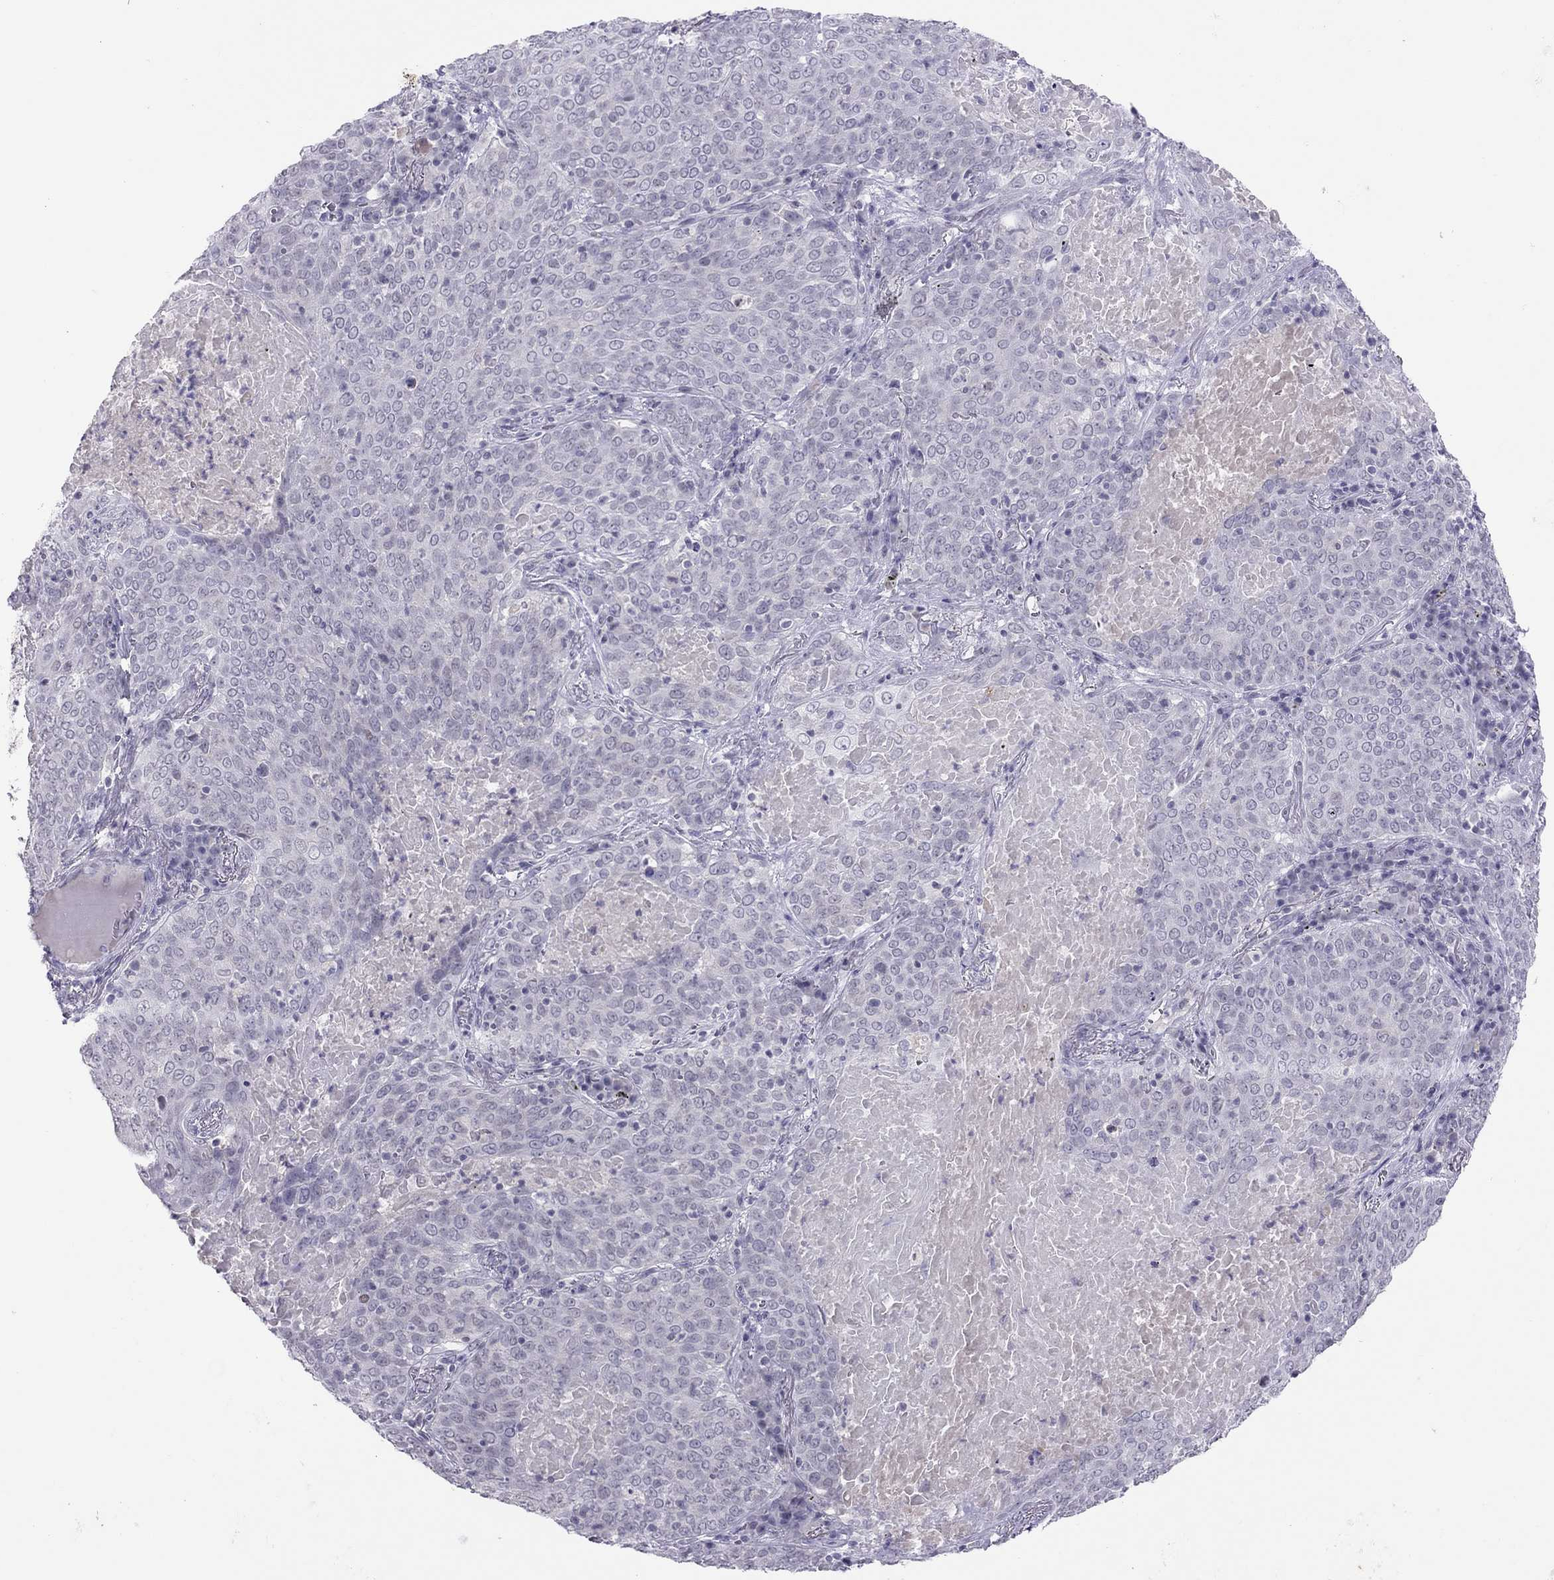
{"staining": {"intensity": "negative", "quantity": "none", "location": "none"}, "tissue": "lung cancer", "cell_type": "Tumor cells", "image_type": "cancer", "snomed": [{"axis": "morphology", "description": "Squamous cell carcinoma, NOS"}, {"axis": "topography", "description": "Lung"}], "caption": "Histopathology image shows no protein positivity in tumor cells of lung cancer tissue. The staining was performed using DAB to visualize the protein expression in brown, while the nuclei were stained in blue with hematoxylin (Magnification: 20x).", "gene": "JHY", "patient": {"sex": "male", "age": 82}}